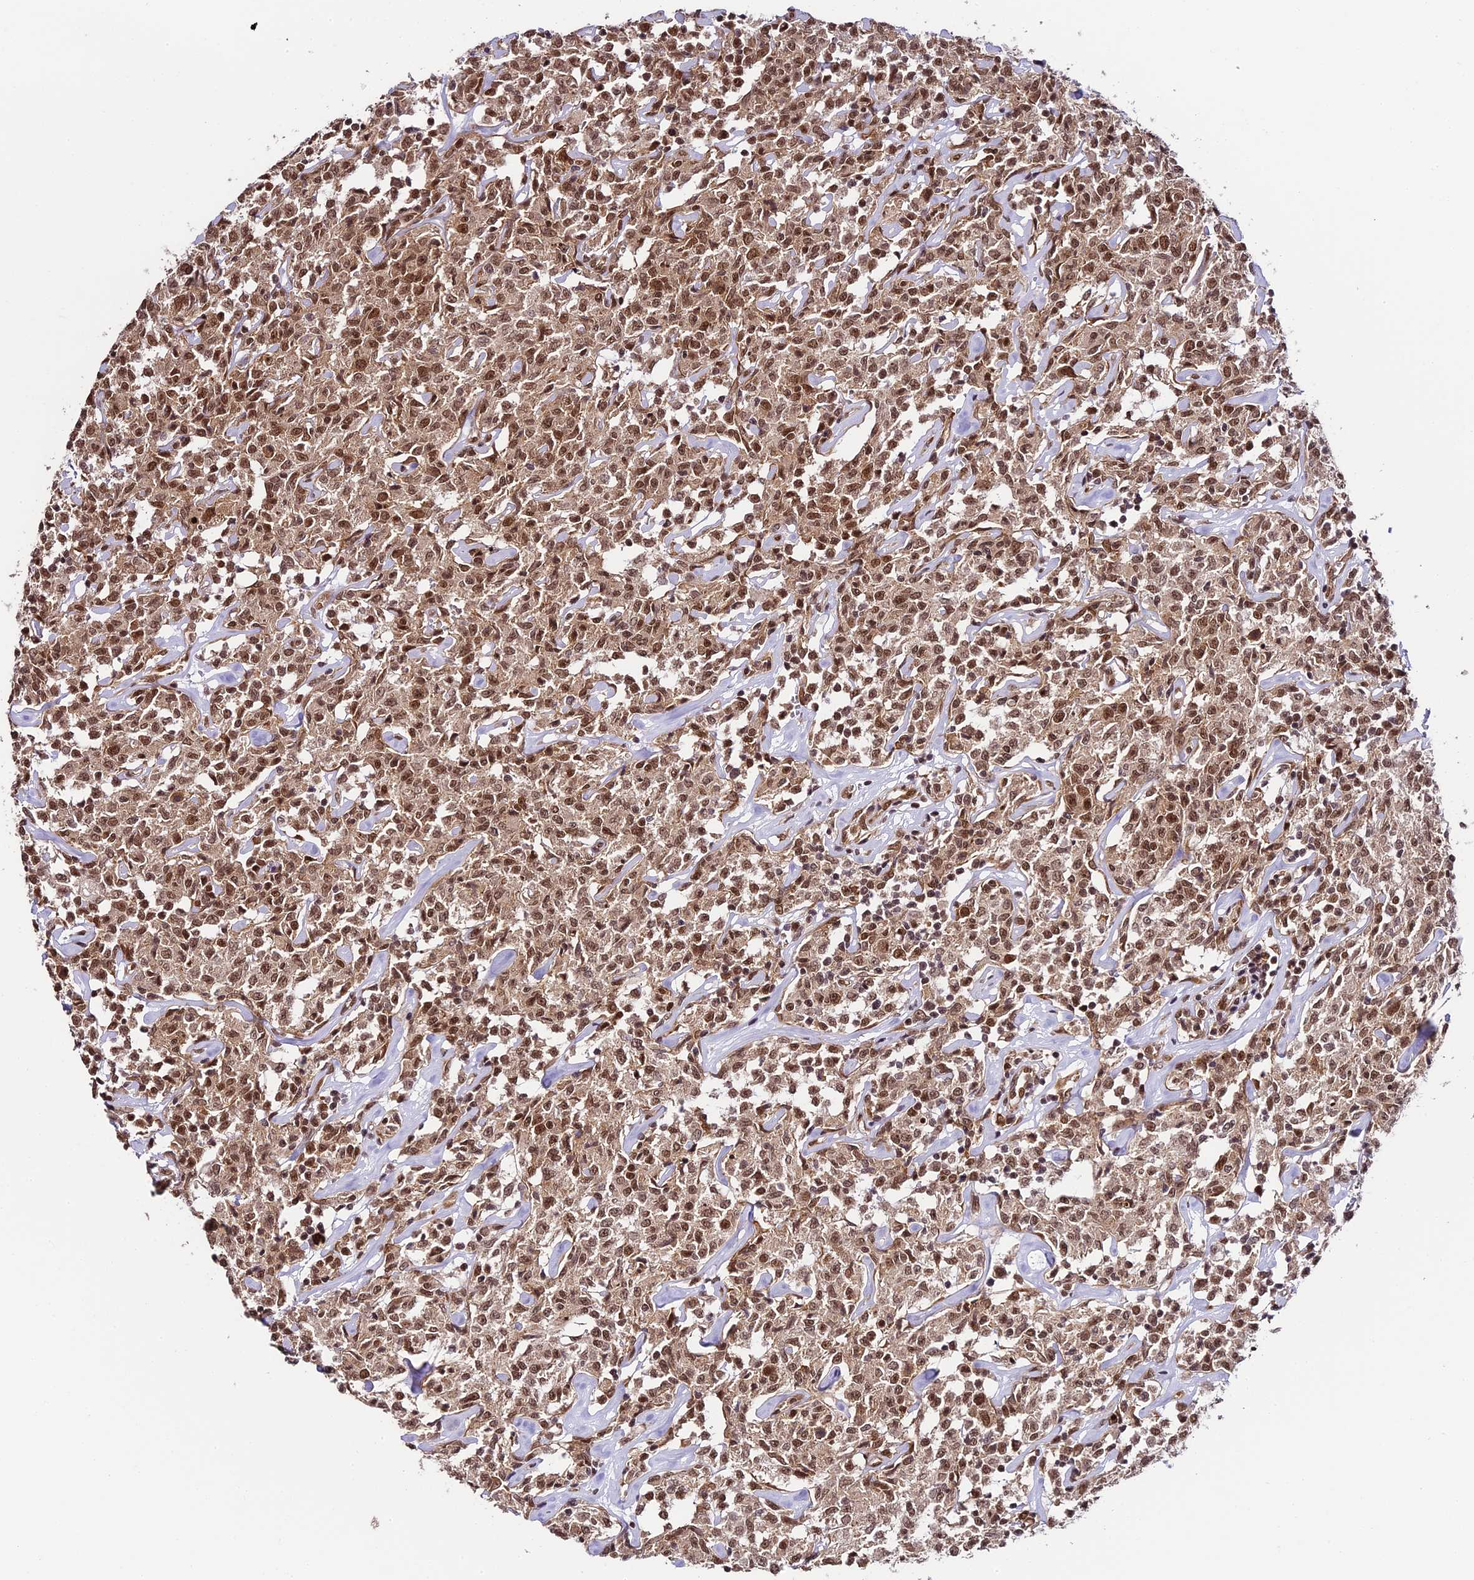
{"staining": {"intensity": "moderate", "quantity": ">75%", "location": "cytoplasmic/membranous,nuclear"}, "tissue": "lymphoma", "cell_type": "Tumor cells", "image_type": "cancer", "snomed": [{"axis": "morphology", "description": "Malignant lymphoma, non-Hodgkin's type, Low grade"}, {"axis": "topography", "description": "Small intestine"}], "caption": "A brown stain shows moderate cytoplasmic/membranous and nuclear staining of a protein in human lymphoma tumor cells.", "gene": "TRIM22", "patient": {"sex": "female", "age": 59}}